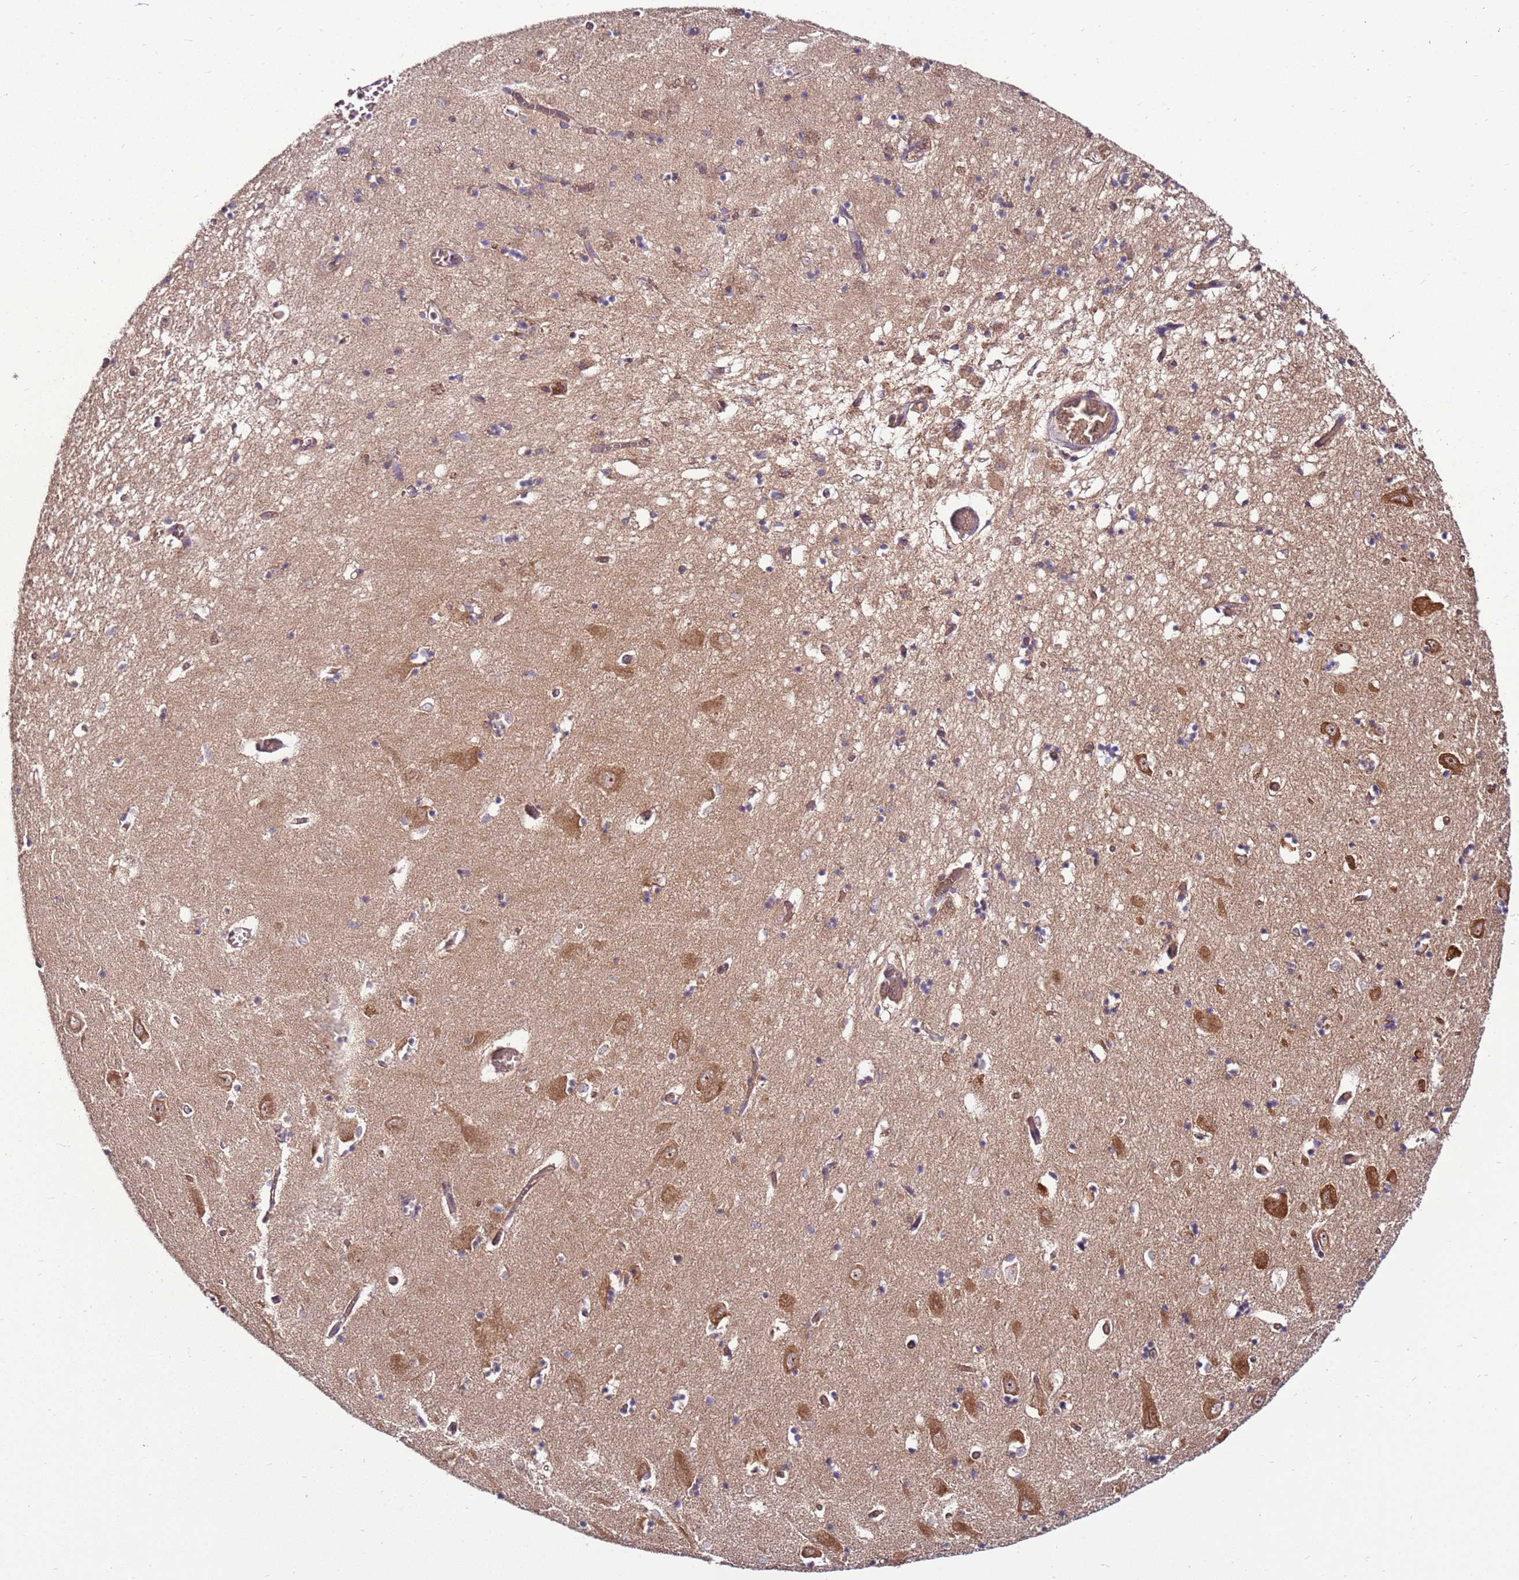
{"staining": {"intensity": "weak", "quantity": "25%-75%", "location": "cytoplasmic/membranous"}, "tissue": "hippocampus", "cell_type": "Glial cells", "image_type": "normal", "snomed": [{"axis": "morphology", "description": "Normal tissue, NOS"}, {"axis": "topography", "description": "Hippocampus"}], "caption": "Immunohistochemical staining of normal human hippocampus shows low levels of weak cytoplasmic/membranous positivity in approximately 25%-75% of glial cells.", "gene": "SLC44A5", "patient": {"sex": "male", "age": 70}}